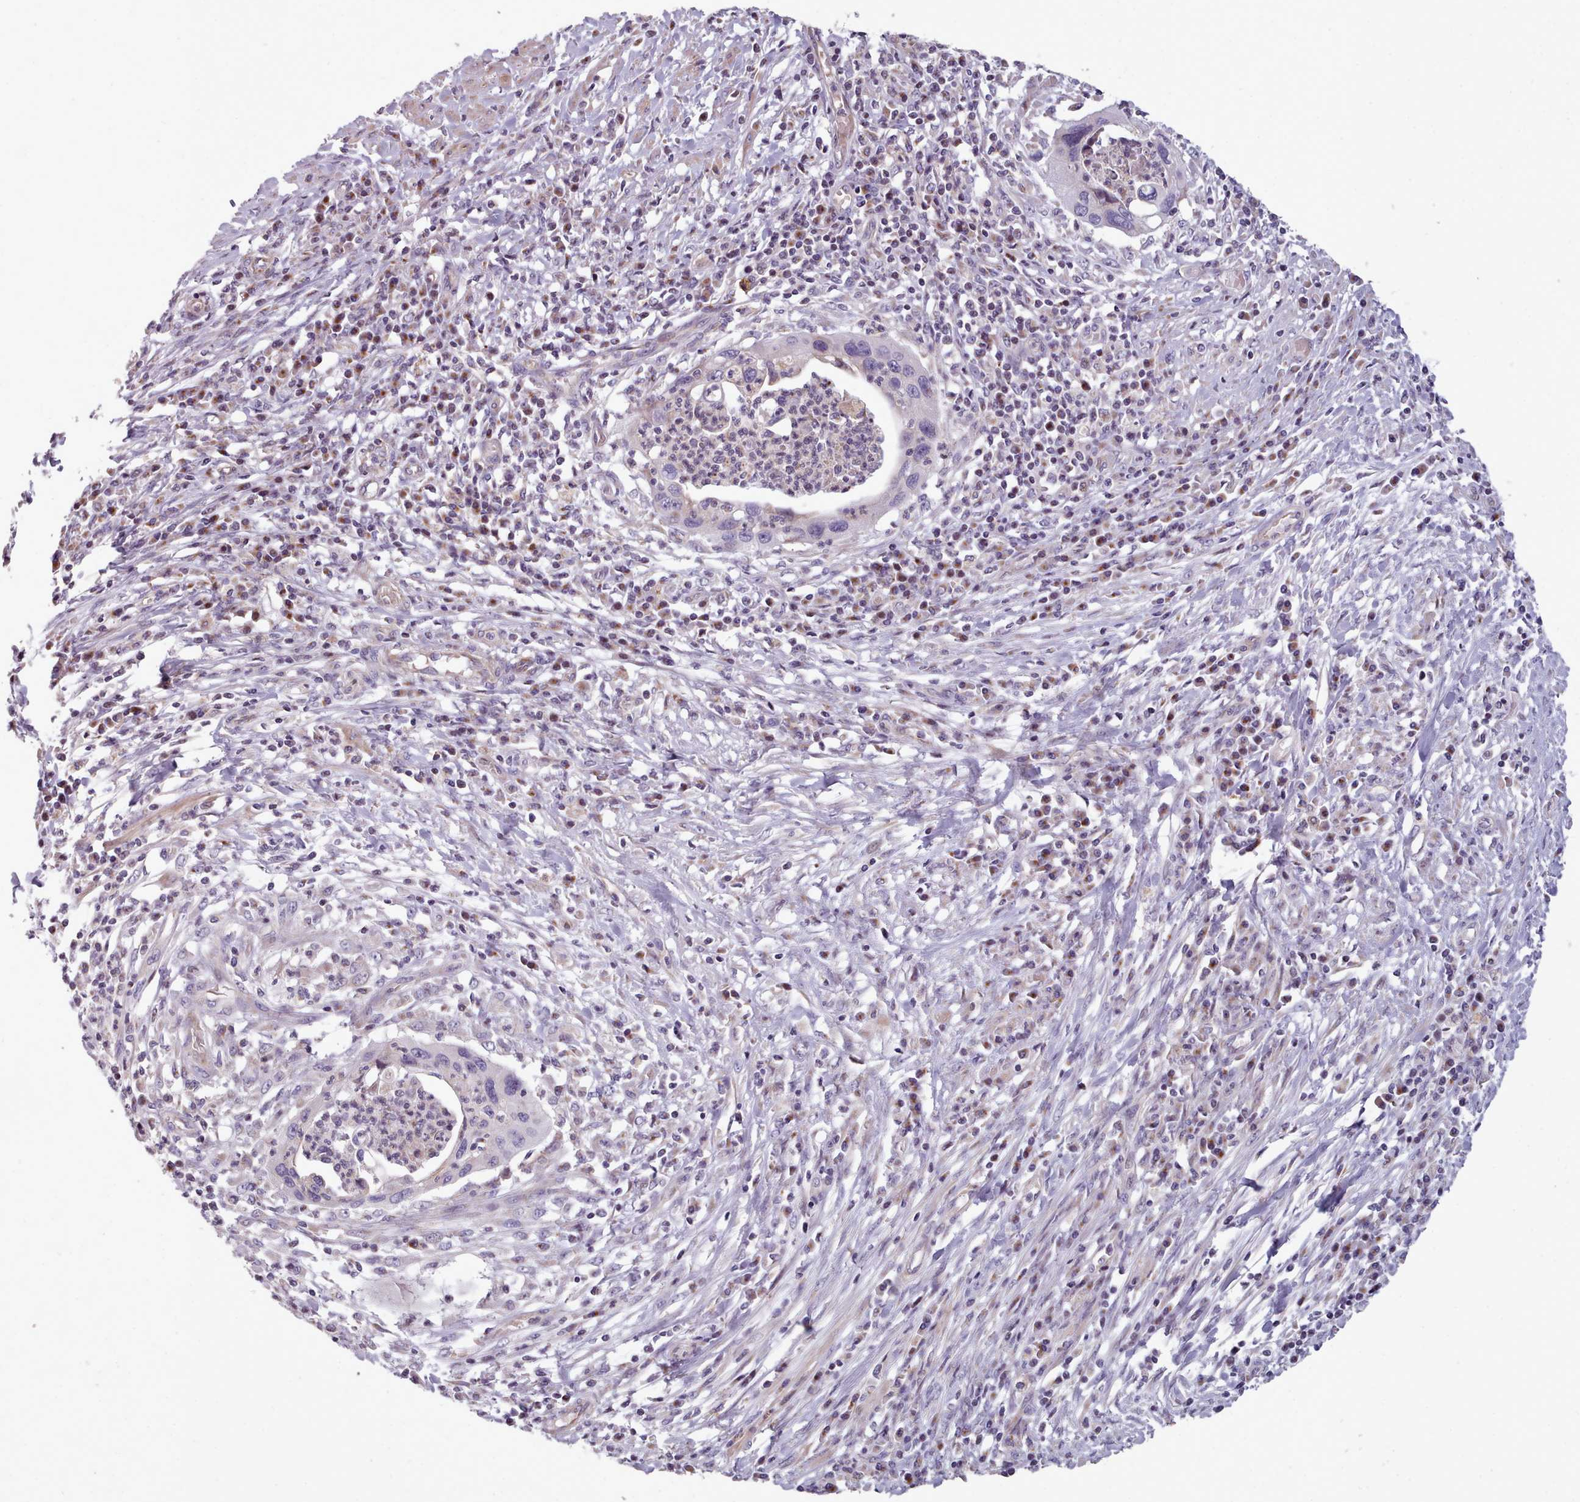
{"staining": {"intensity": "negative", "quantity": "none", "location": "none"}, "tissue": "cervical cancer", "cell_type": "Tumor cells", "image_type": "cancer", "snomed": [{"axis": "morphology", "description": "Squamous cell carcinoma, NOS"}, {"axis": "topography", "description": "Cervix"}], "caption": "High power microscopy histopathology image of an immunohistochemistry (IHC) micrograph of cervical cancer (squamous cell carcinoma), revealing no significant staining in tumor cells.", "gene": "SLC52A3", "patient": {"sex": "female", "age": 38}}